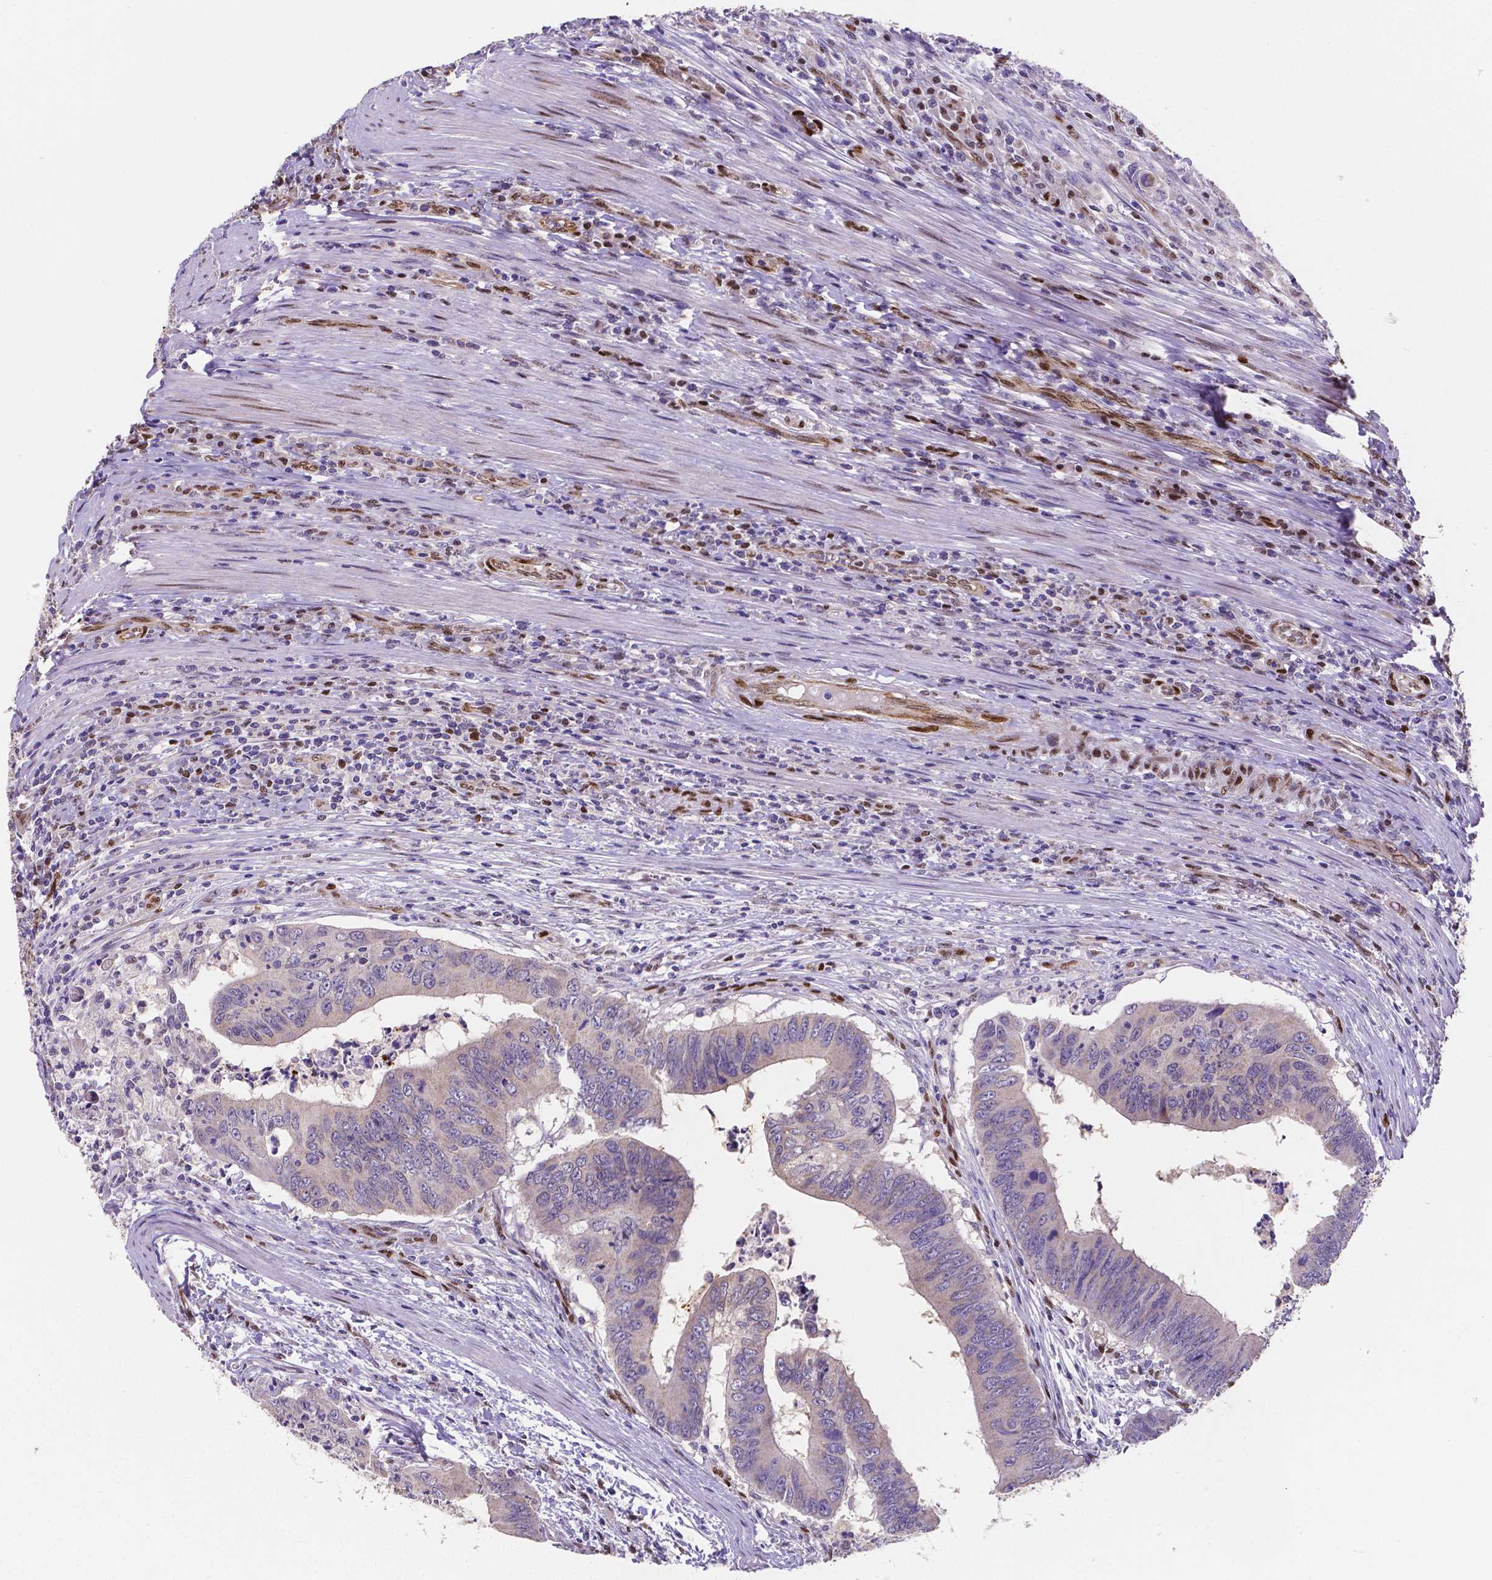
{"staining": {"intensity": "negative", "quantity": "none", "location": "none"}, "tissue": "colorectal cancer", "cell_type": "Tumor cells", "image_type": "cancer", "snomed": [{"axis": "morphology", "description": "Adenocarcinoma, NOS"}, {"axis": "topography", "description": "Colon"}], "caption": "Tumor cells are negative for brown protein staining in adenocarcinoma (colorectal). The staining is performed using DAB (3,3'-diaminobenzidine) brown chromogen with nuclei counter-stained in using hematoxylin.", "gene": "MEF2C", "patient": {"sex": "male", "age": 53}}